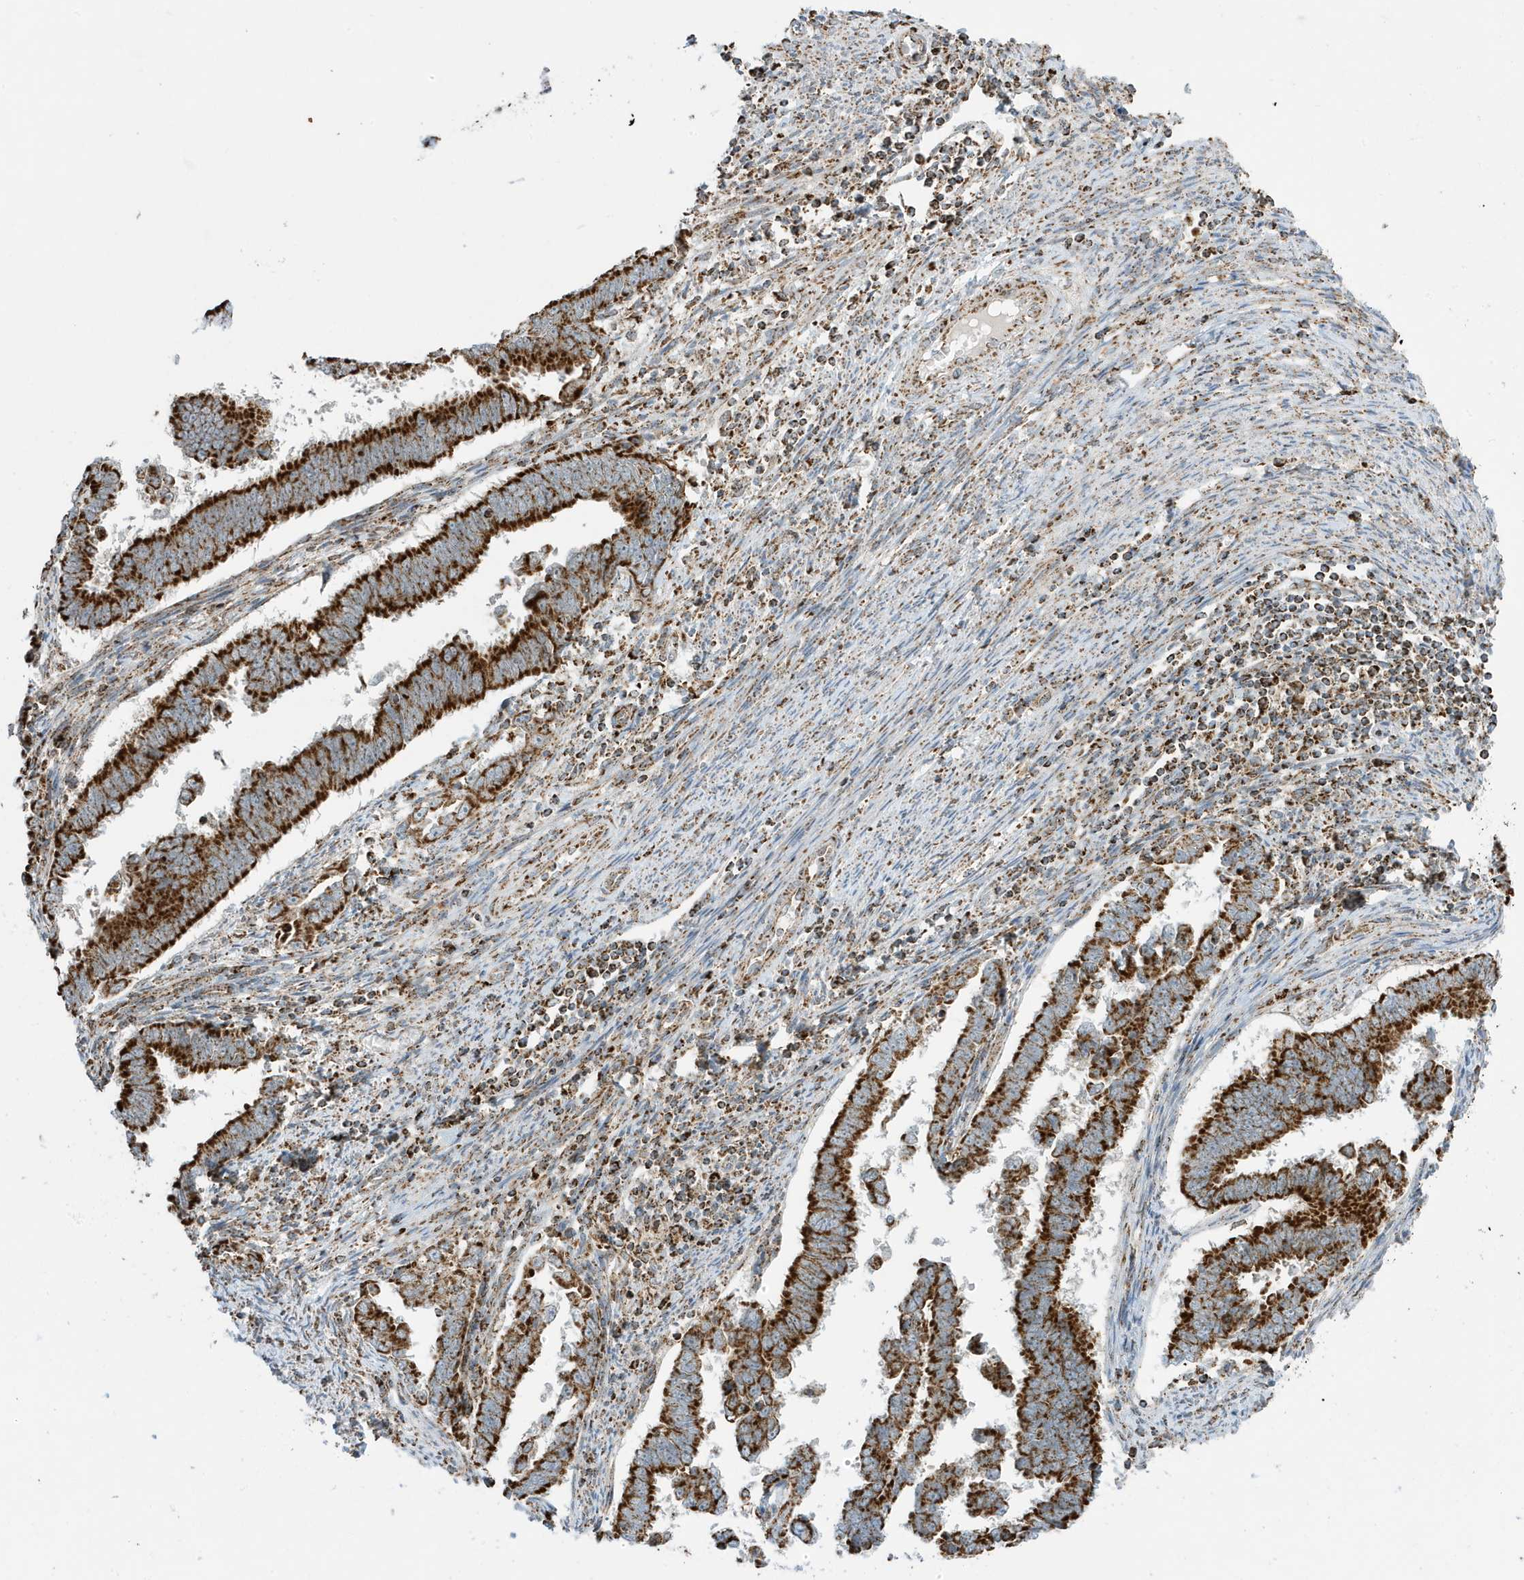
{"staining": {"intensity": "strong", "quantity": ">75%", "location": "cytoplasmic/membranous"}, "tissue": "endometrial cancer", "cell_type": "Tumor cells", "image_type": "cancer", "snomed": [{"axis": "morphology", "description": "Adenocarcinoma, NOS"}, {"axis": "topography", "description": "Endometrium"}], "caption": "Brown immunohistochemical staining in endometrial adenocarcinoma displays strong cytoplasmic/membranous expression in about >75% of tumor cells.", "gene": "ATP5ME", "patient": {"sex": "female", "age": 75}}